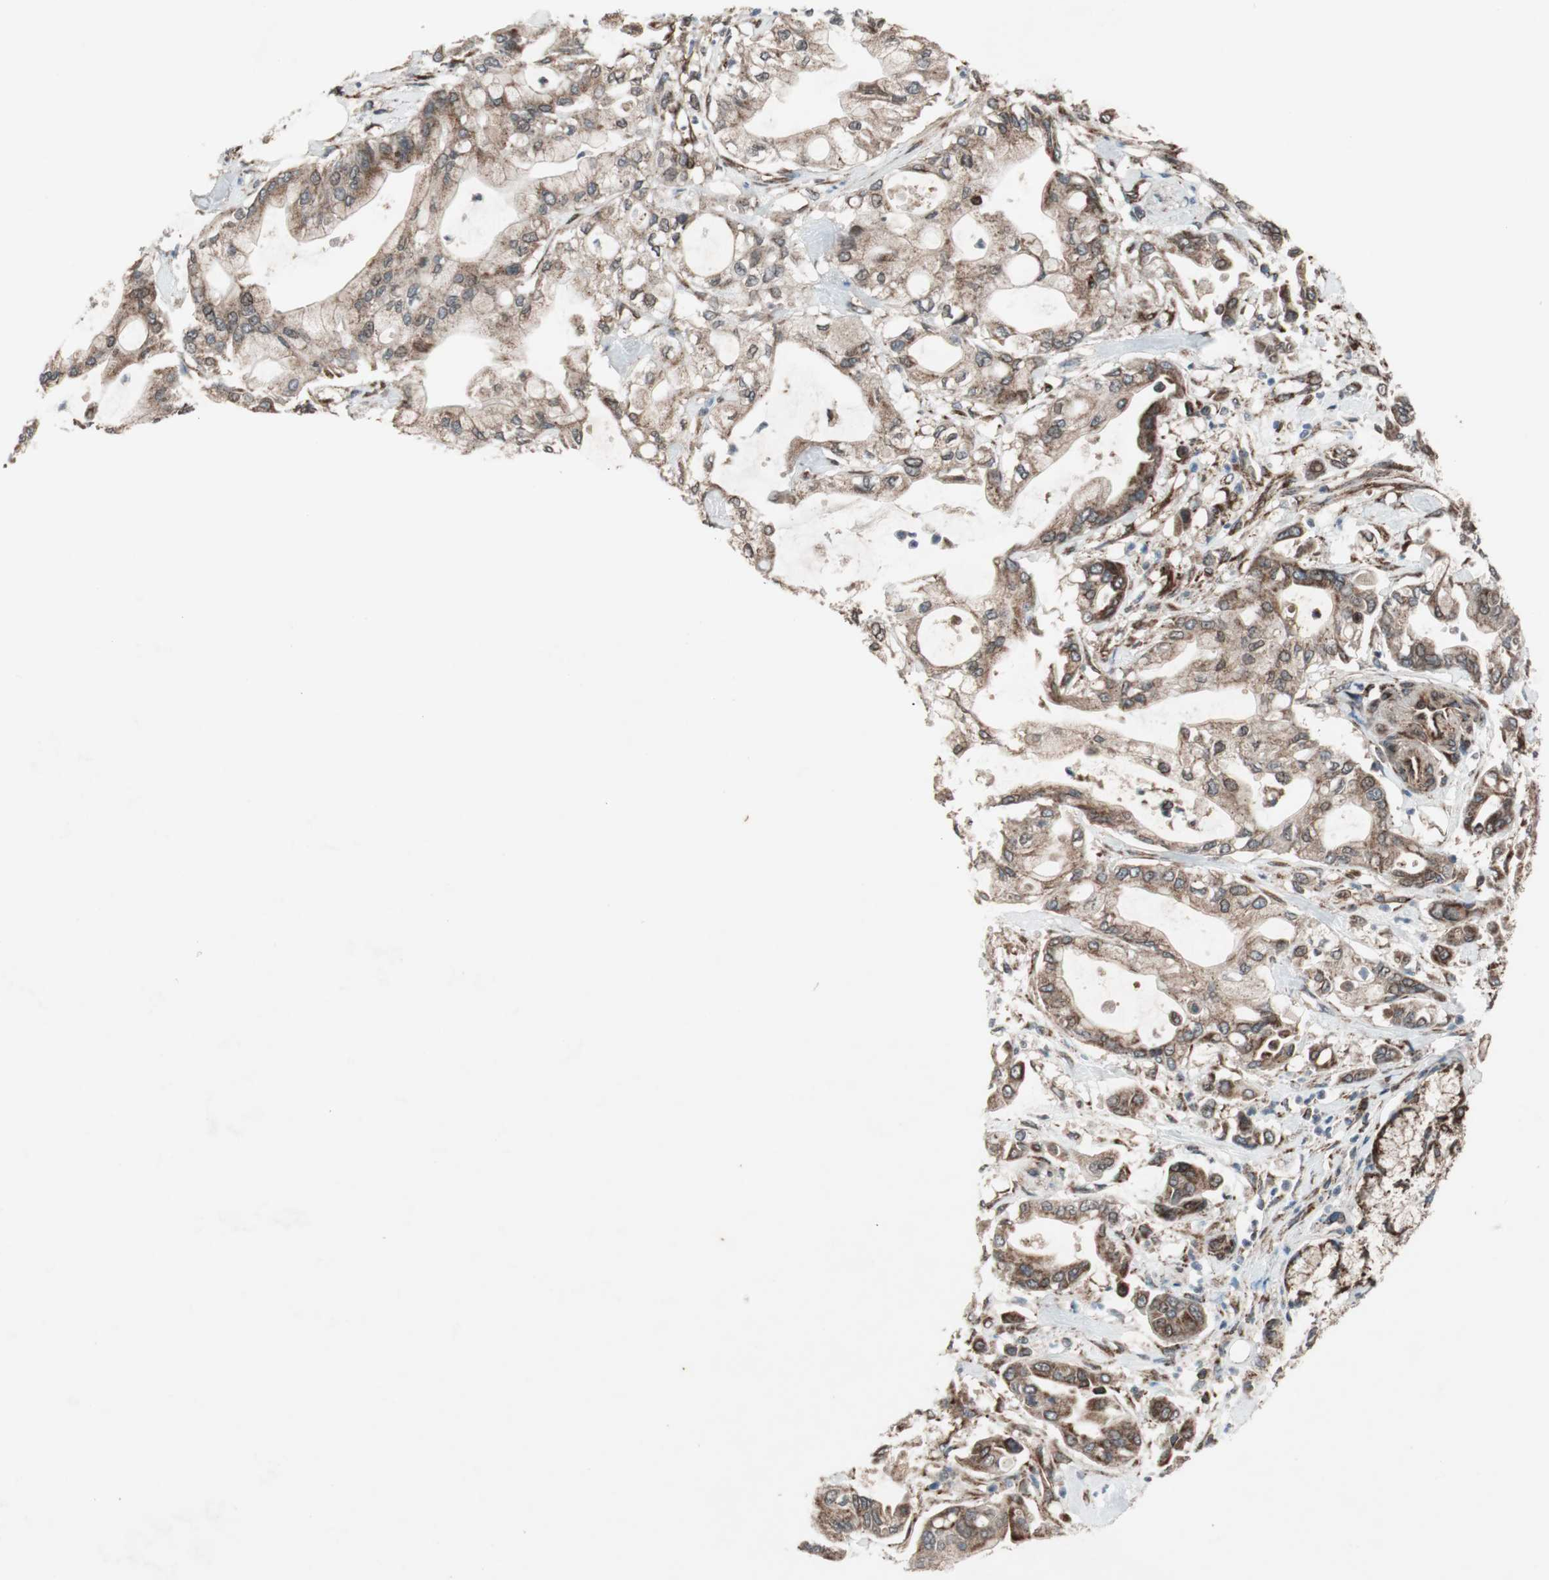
{"staining": {"intensity": "moderate", "quantity": ">75%", "location": "cytoplasmic/membranous"}, "tissue": "pancreatic cancer", "cell_type": "Tumor cells", "image_type": "cancer", "snomed": [{"axis": "morphology", "description": "Adenocarcinoma, NOS"}, {"axis": "morphology", "description": "Adenocarcinoma, metastatic, NOS"}, {"axis": "topography", "description": "Lymph node"}, {"axis": "topography", "description": "Pancreas"}, {"axis": "topography", "description": "Duodenum"}], "caption": "Immunohistochemistry (IHC) staining of pancreatic cancer, which shows medium levels of moderate cytoplasmic/membranous staining in approximately >75% of tumor cells indicating moderate cytoplasmic/membranous protein positivity. The staining was performed using DAB (brown) for protein detection and nuclei were counterstained in hematoxylin (blue).", "gene": "NUP62", "patient": {"sex": "female", "age": 64}}